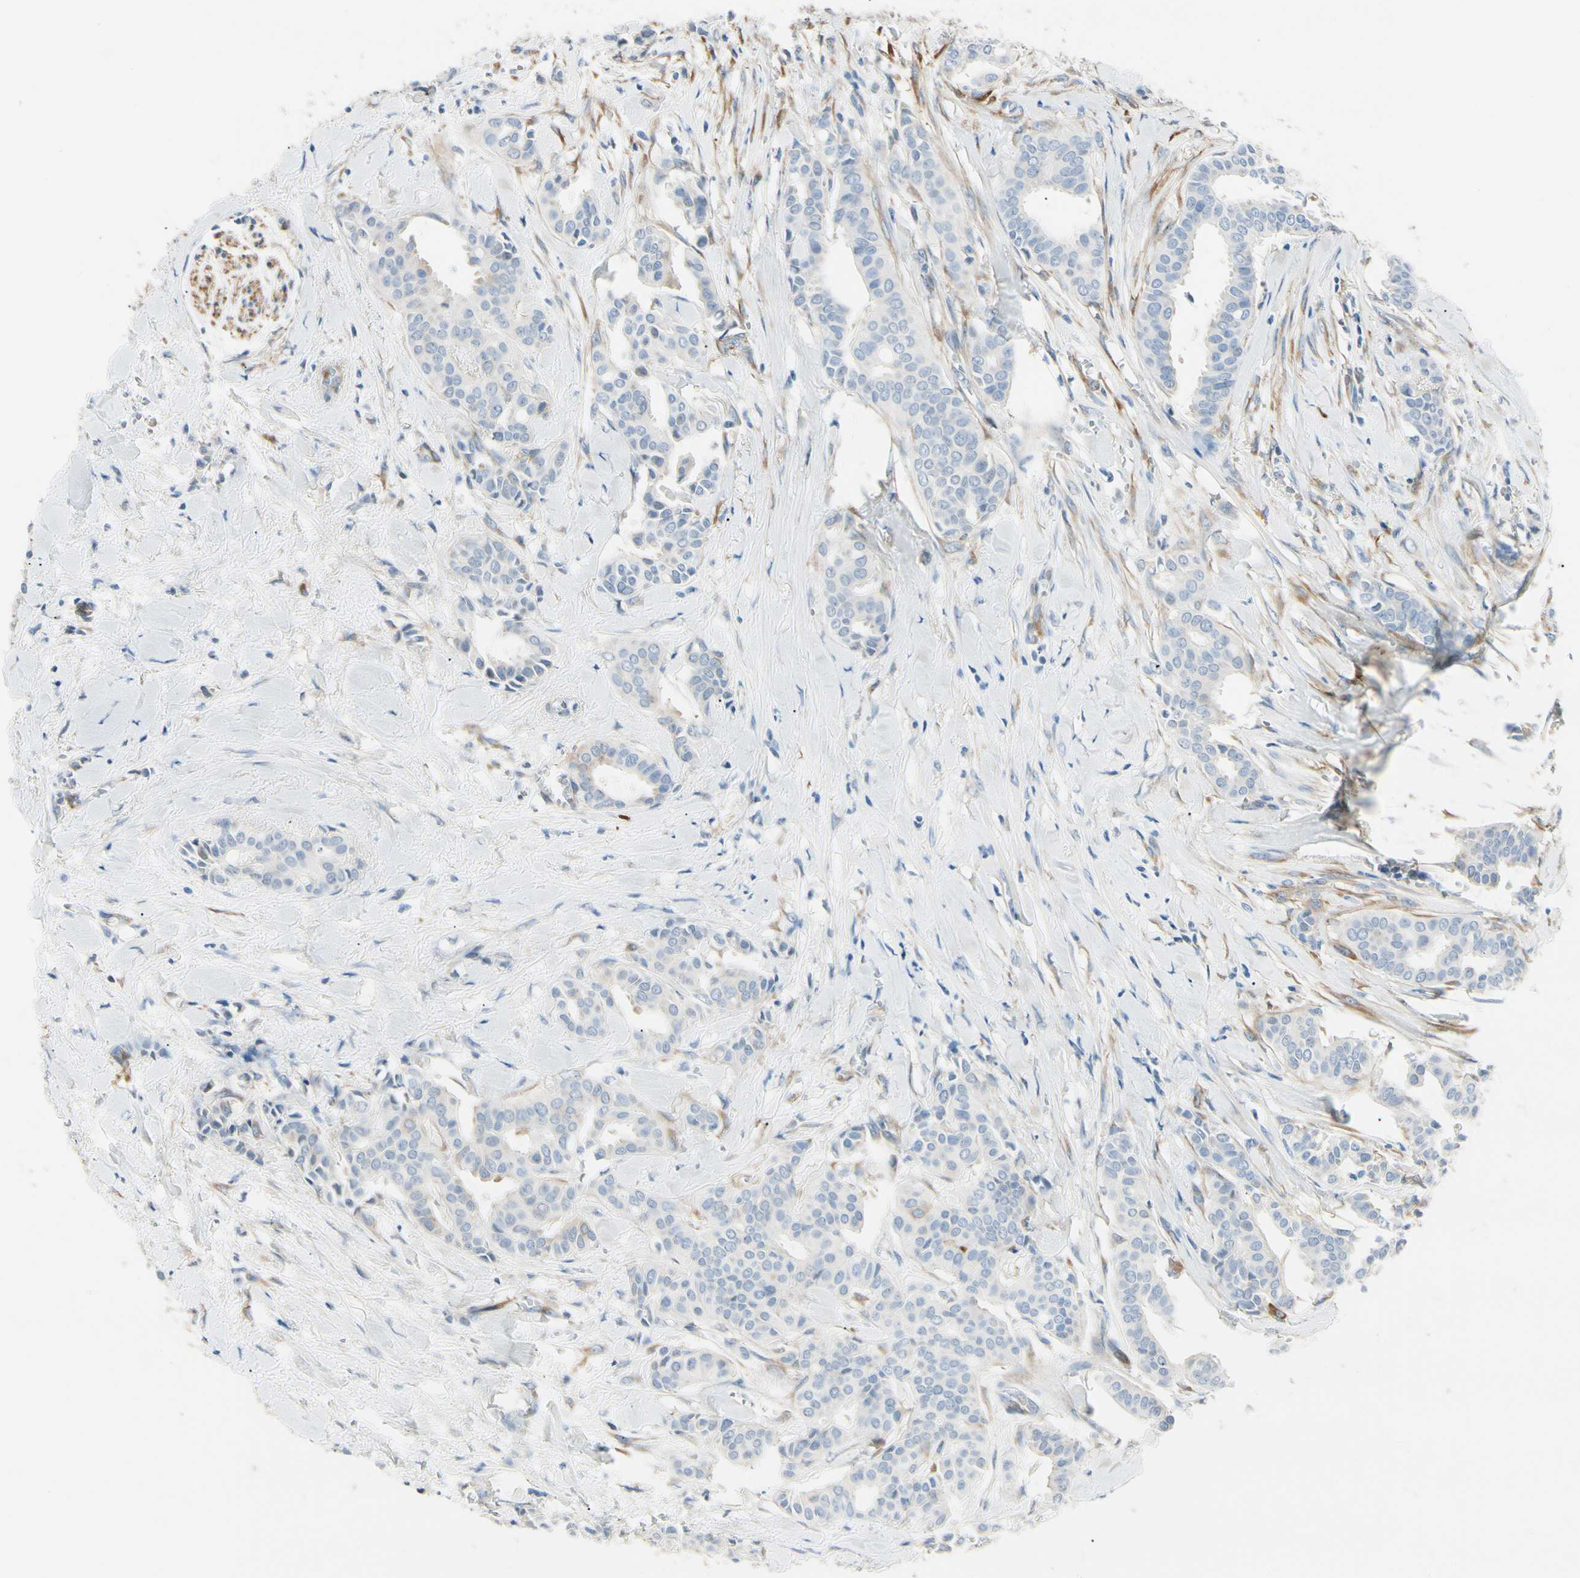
{"staining": {"intensity": "negative", "quantity": "none", "location": "none"}, "tissue": "head and neck cancer", "cell_type": "Tumor cells", "image_type": "cancer", "snomed": [{"axis": "morphology", "description": "Adenocarcinoma, NOS"}, {"axis": "topography", "description": "Salivary gland"}, {"axis": "topography", "description": "Head-Neck"}], "caption": "Head and neck cancer was stained to show a protein in brown. There is no significant expression in tumor cells. Nuclei are stained in blue.", "gene": "AMPH", "patient": {"sex": "female", "age": 59}}